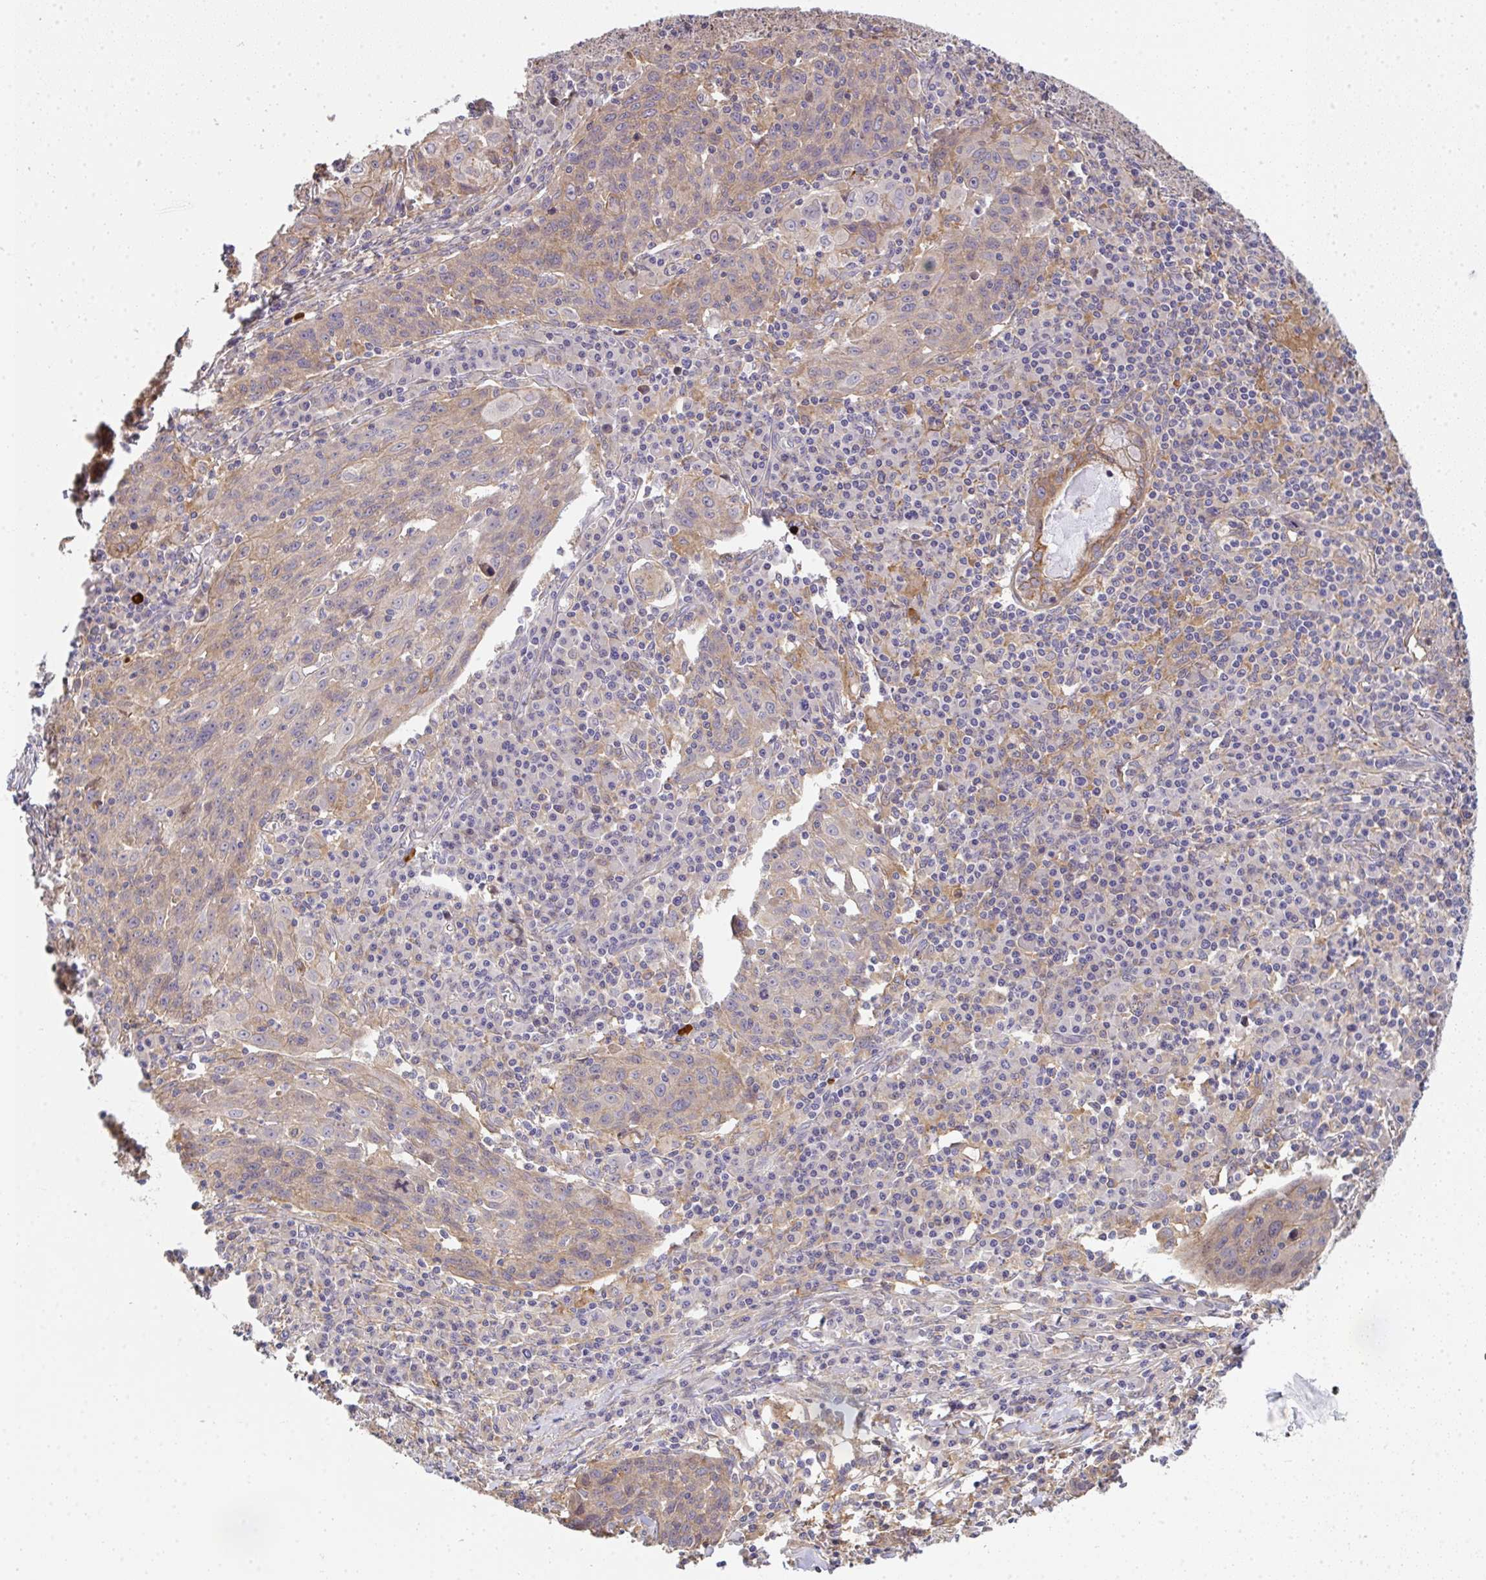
{"staining": {"intensity": "weak", "quantity": "25%-75%", "location": "cytoplasmic/membranous"}, "tissue": "lung cancer", "cell_type": "Tumor cells", "image_type": "cancer", "snomed": [{"axis": "morphology", "description": "Squamous cell carcinoma, NOS"}, {"axis": "morphology", "description": "Squamous cell carcinoma, metastatic, NOS"}, {"axis": "topography", "description": "Bronchus"}, {"axis": "topography", "description": "Lung"}], "caption": "Lung squamous cell carcinoma stained for a protein (brown) reveals weak cytoplasmic/membranous positive staining in about 25%-75% of tumor cells.", "gene": "EEF1AKMT1", "patient": {"sex": "male", "age": 62}}